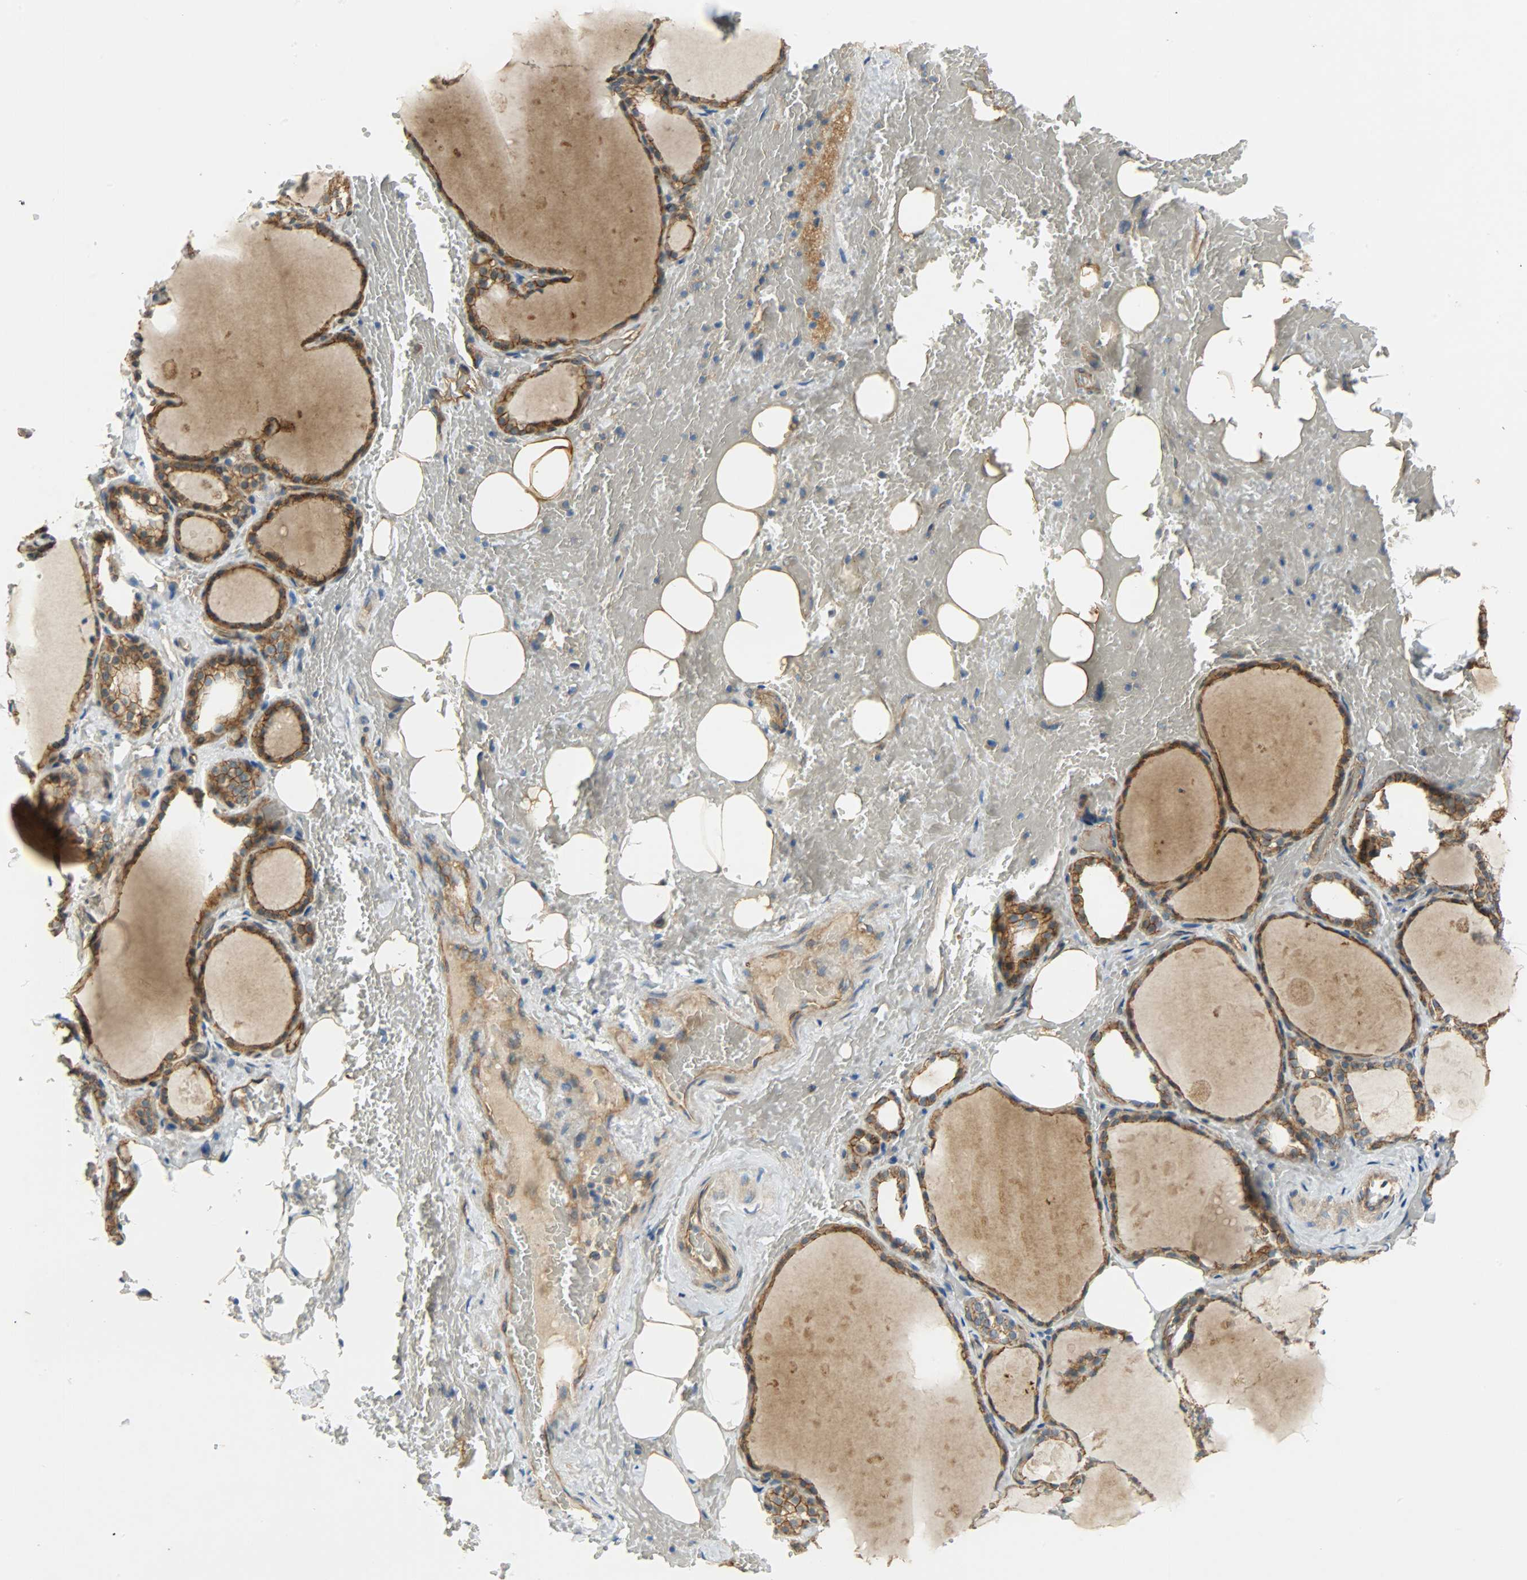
{"staining": {"intensity": "strong", "quantity": ">75%", "location": "cytoplasmic/membranous"}, "tissue": "thyroid gland", "cell_type": "Glandular cells", "image_type": "normal", "snomed": [{"axis": "morphology", "description": "Normal tissue, NOS"}, {"axis": "topography", "description": "Thyroid gland"}], "caption": "This image shows benign thyroid gland stained with IHC to label a protein in brown. The cytoplasmic/membranous of glandular cells show strong positivity for the protein. Nuclei are counter-stained blue.", "gene": "KIAA1217", "patient": {"sex": "male", "age": 61}}